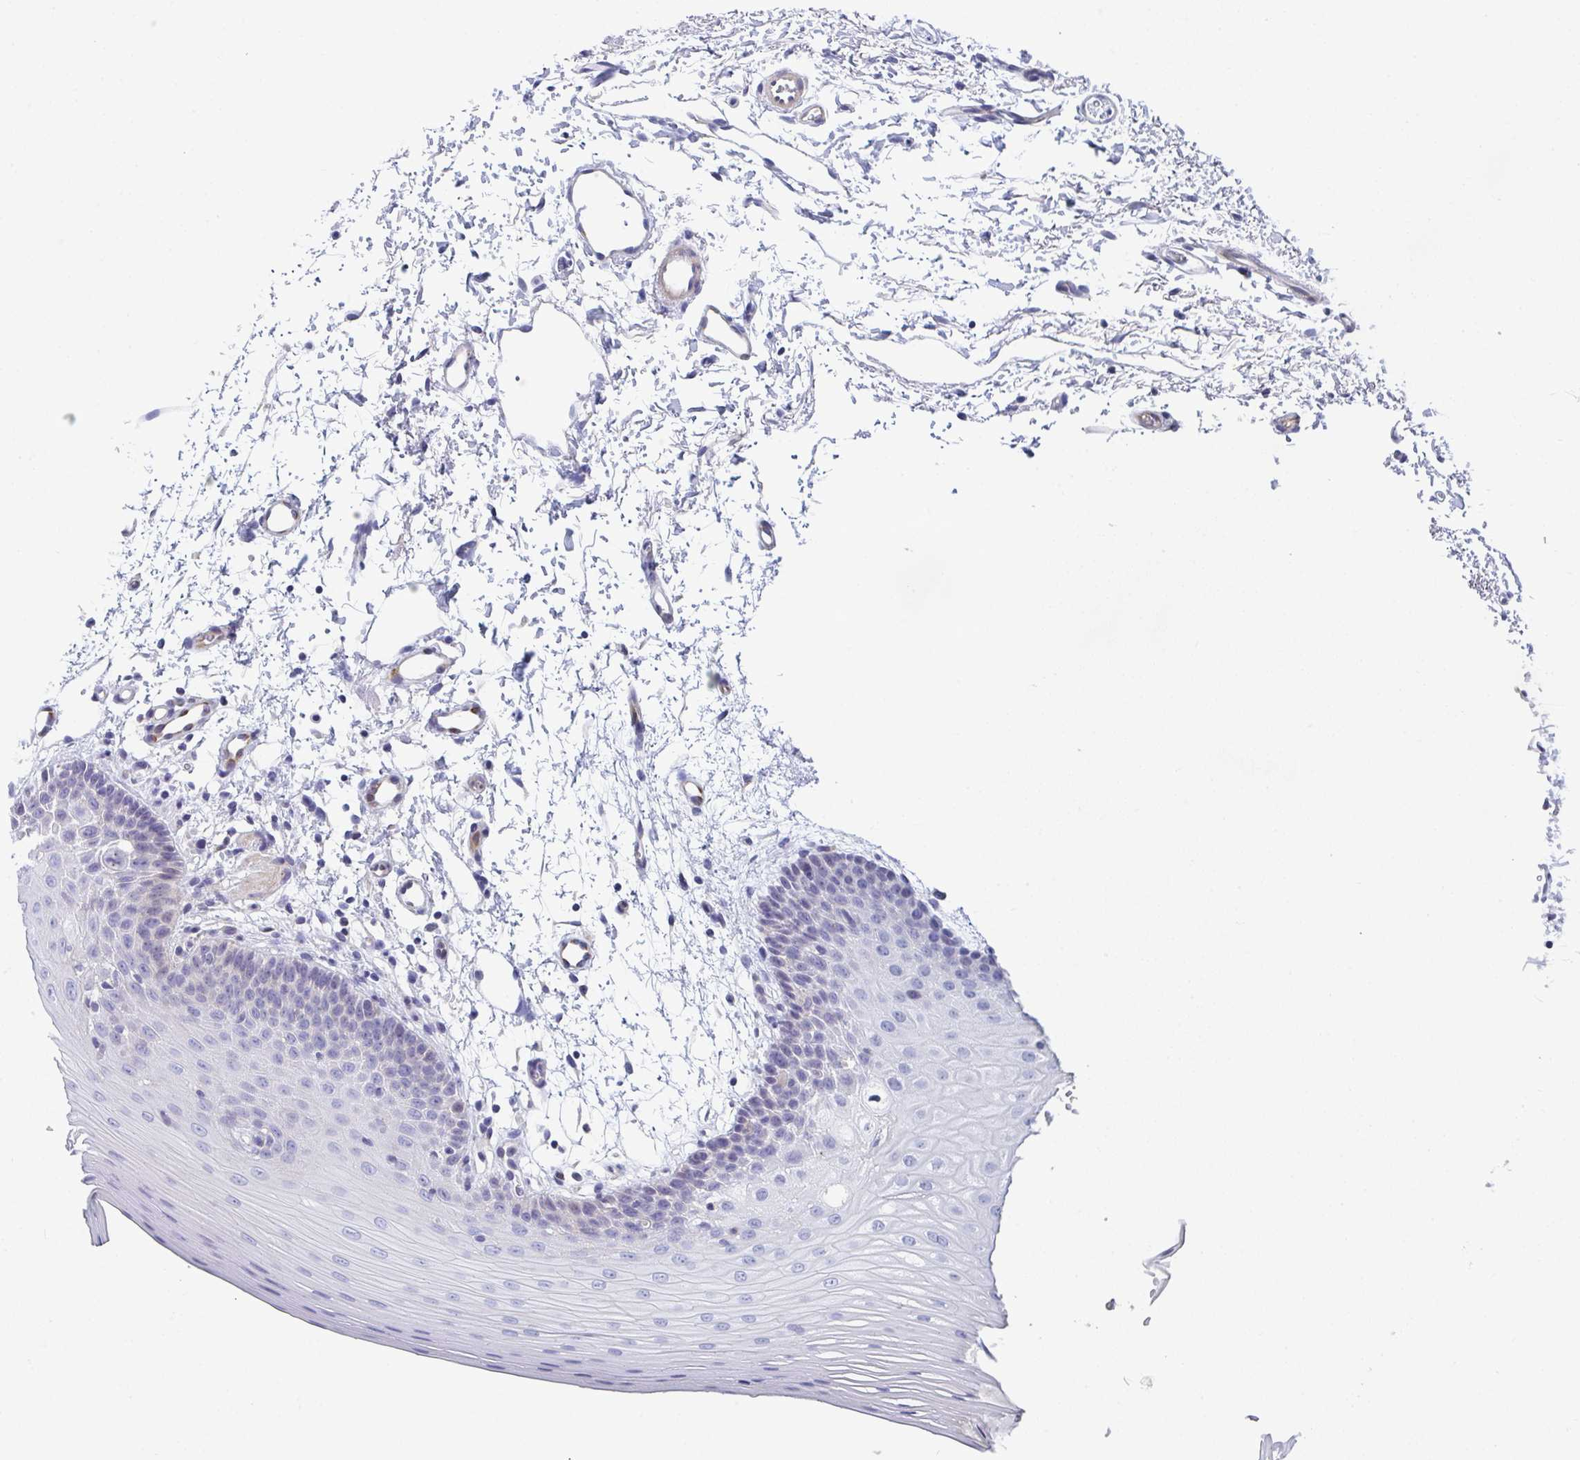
{"staining": {"intensity": "negative", "quantity": "none", "location": "none"}, "tissue": "oral mucosa", "cell_type": "Squamous epithelial cells", "image_type": "normal", "snomed": [{"axis": "morphology", "description": "Normal tissue, NOS"}, {"axis": "topography", "description": "Oral tissue"}], "caption": "High magnification brightfield microscopy of unremarkable oral mucosa stained with DAB (brown) and counterstained with hematoxylin (blue): squamous epithelial cells show no significant expression.", "gene": "KLHL33", "patient": {"sex": "female", "age": 81}}